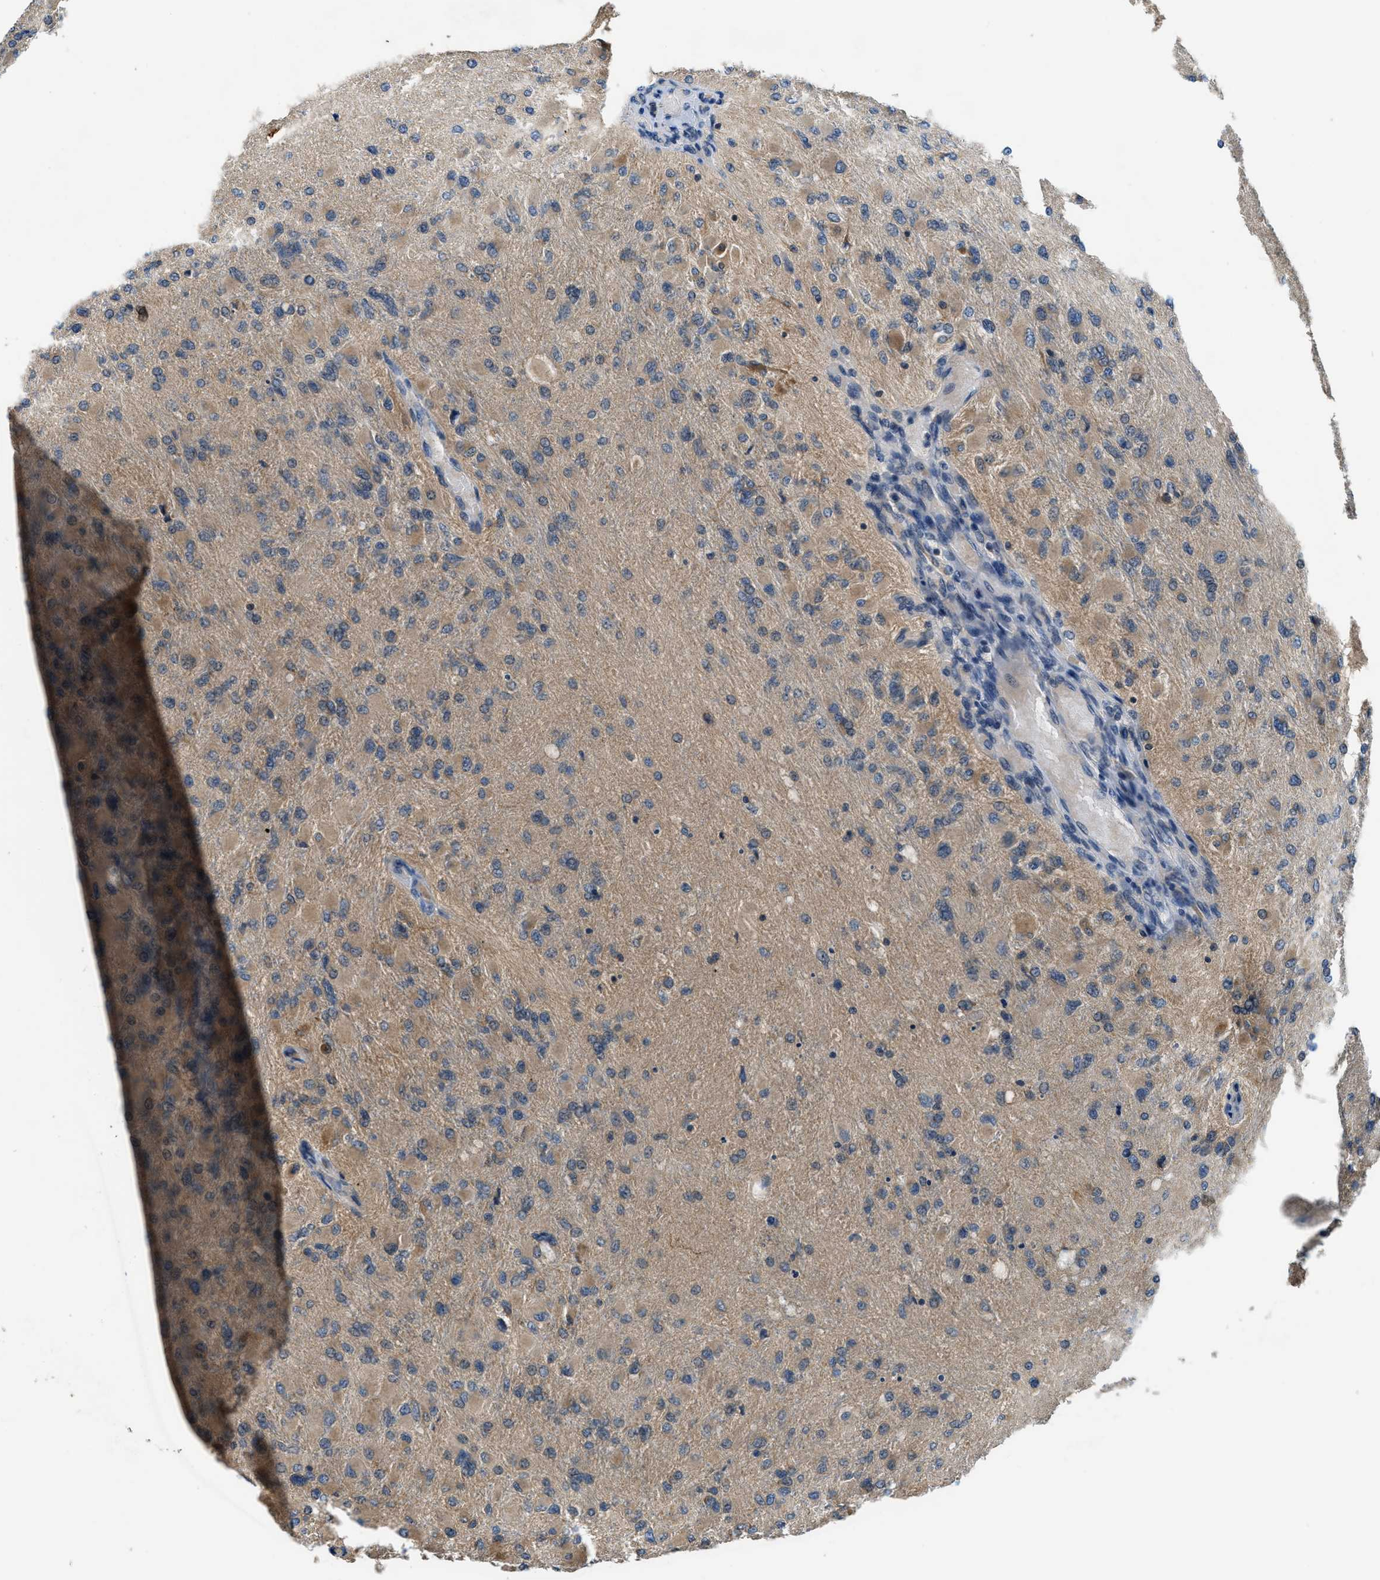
{"staining": {"intensity": "moderate", "quantity": ">75%", "location": "cytoplasmic/membranous"}, "tissue": "glioma", "cell_type": "Tumor cells", "image_type": "cancer", "snomed": [{"axis": "morphology", "description": "Glioma, malignant, High grade"}, {"axis": "topography", "description": "Cerebral cortex"}], "caption": "IHC photomicrograph of malignant high-grade glioma stained for a protein (brown), which shows medium levels of moderate cytoplasmic/membranous expression in approximately >75% of tumor cells.", "gene": "SSH2", "patient": {"sex": "female", "age": 36}}